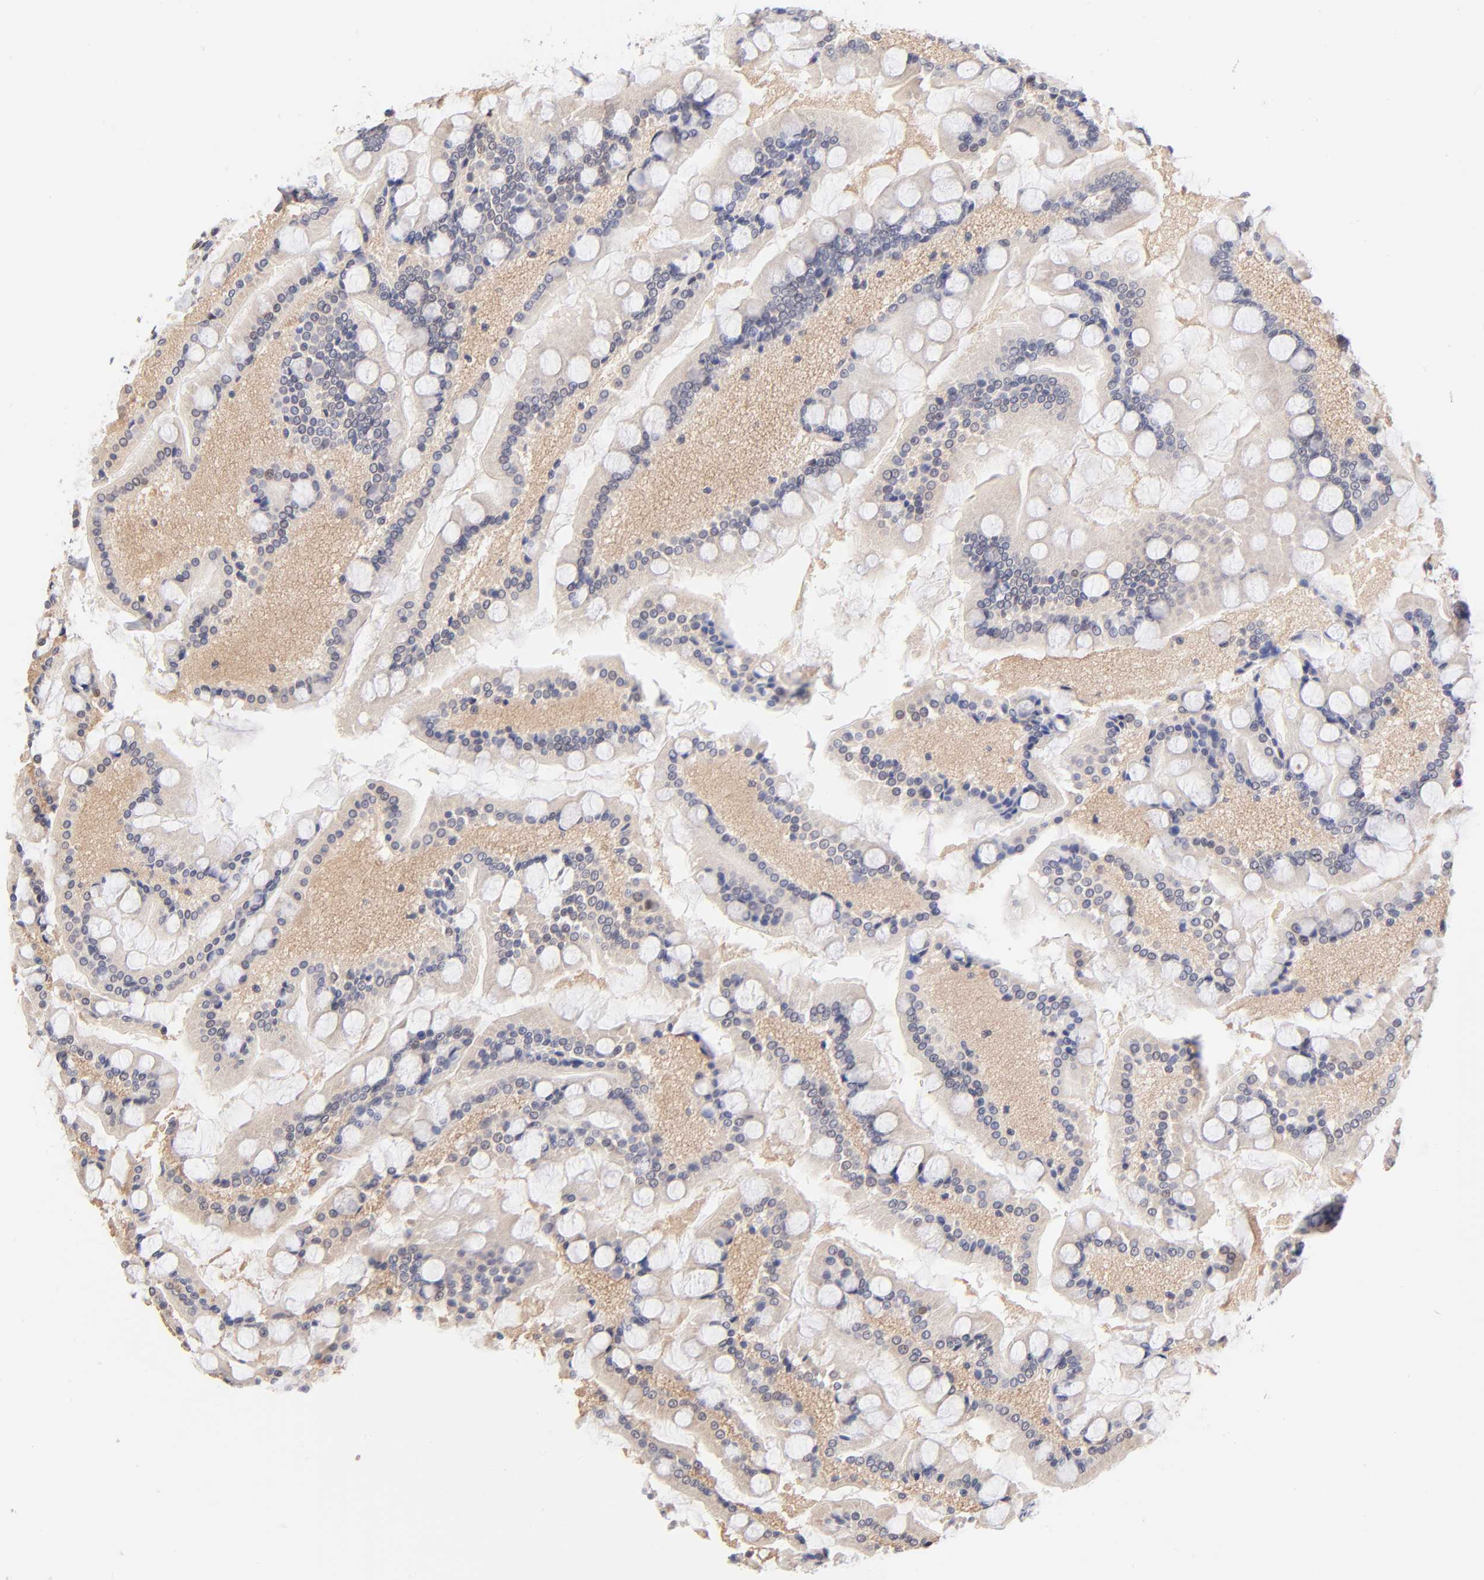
{"staining": {"intensity": "moderate", "quantity": "<25%", "location": "cytoplasmic/membranous,nuclear"}, "tissue": "small intestine", "cell_type": "Glandular cells", "image_type": "normal", "snomed": [{"axis": "morphology", "description": "Normal tissue, NOS"}, {"axis": "topography", "description": "Small intestine"}], "caption": "Small intestine stained with DAB immunohistochemistry (IHC) demonstrates low levels of moderate cytoplasmic/membranous,nuclear staining in about <25% of glandular cells. (DAB (3,3'-diaminobenzidine) = brown stain, brightfield microscopy at high magnification).", "gene": "TXNL1", "patient": {"sex": "male", "age": 41}}